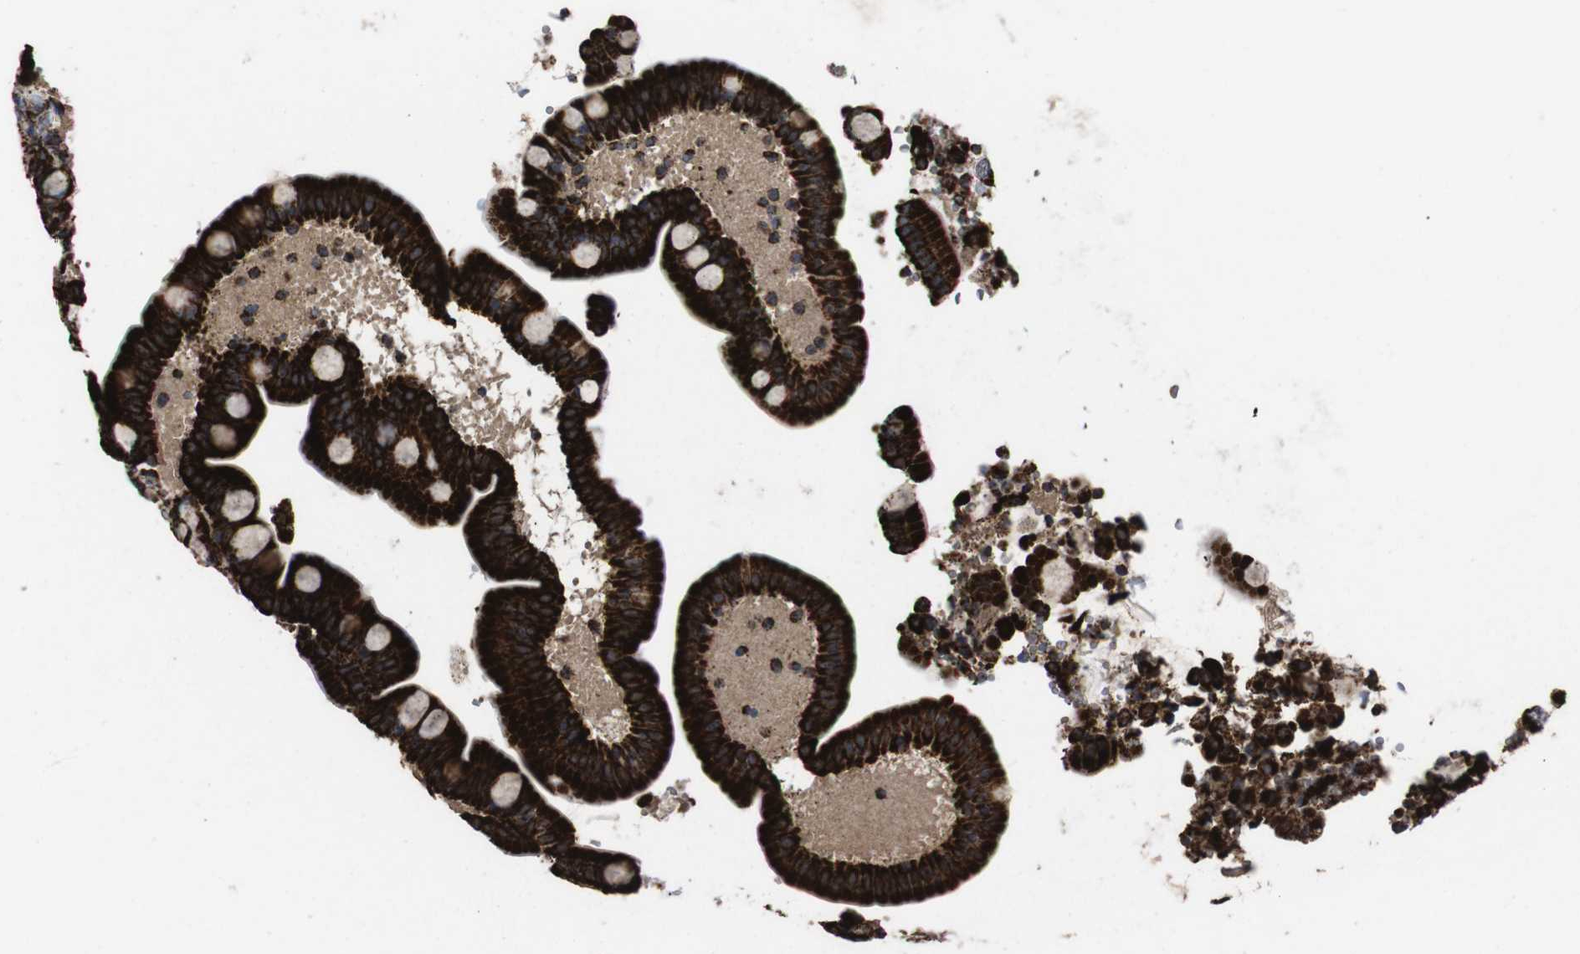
{"staining": {"intensity": "strong", "quantity": ">75%", "location": "cytoplasmic/membranous"}, "tissue": "duodenum", "cell_type": "Glandular cells", "image_type": "normal", "snomed": [{"axis": "morphology", "description": "Normal tissue, NOS"}, {"axis": "topography", "description": "Duodenum"}], "caption": "This is a micrograph of immunohistochemistry (IHC) staining of benign duodenum, which shows strong positivity in the cytoplasmic/membranous of glandular cells.", "gene": "ATP5F1A", "patient": {"sex": "male", "age": 54}}